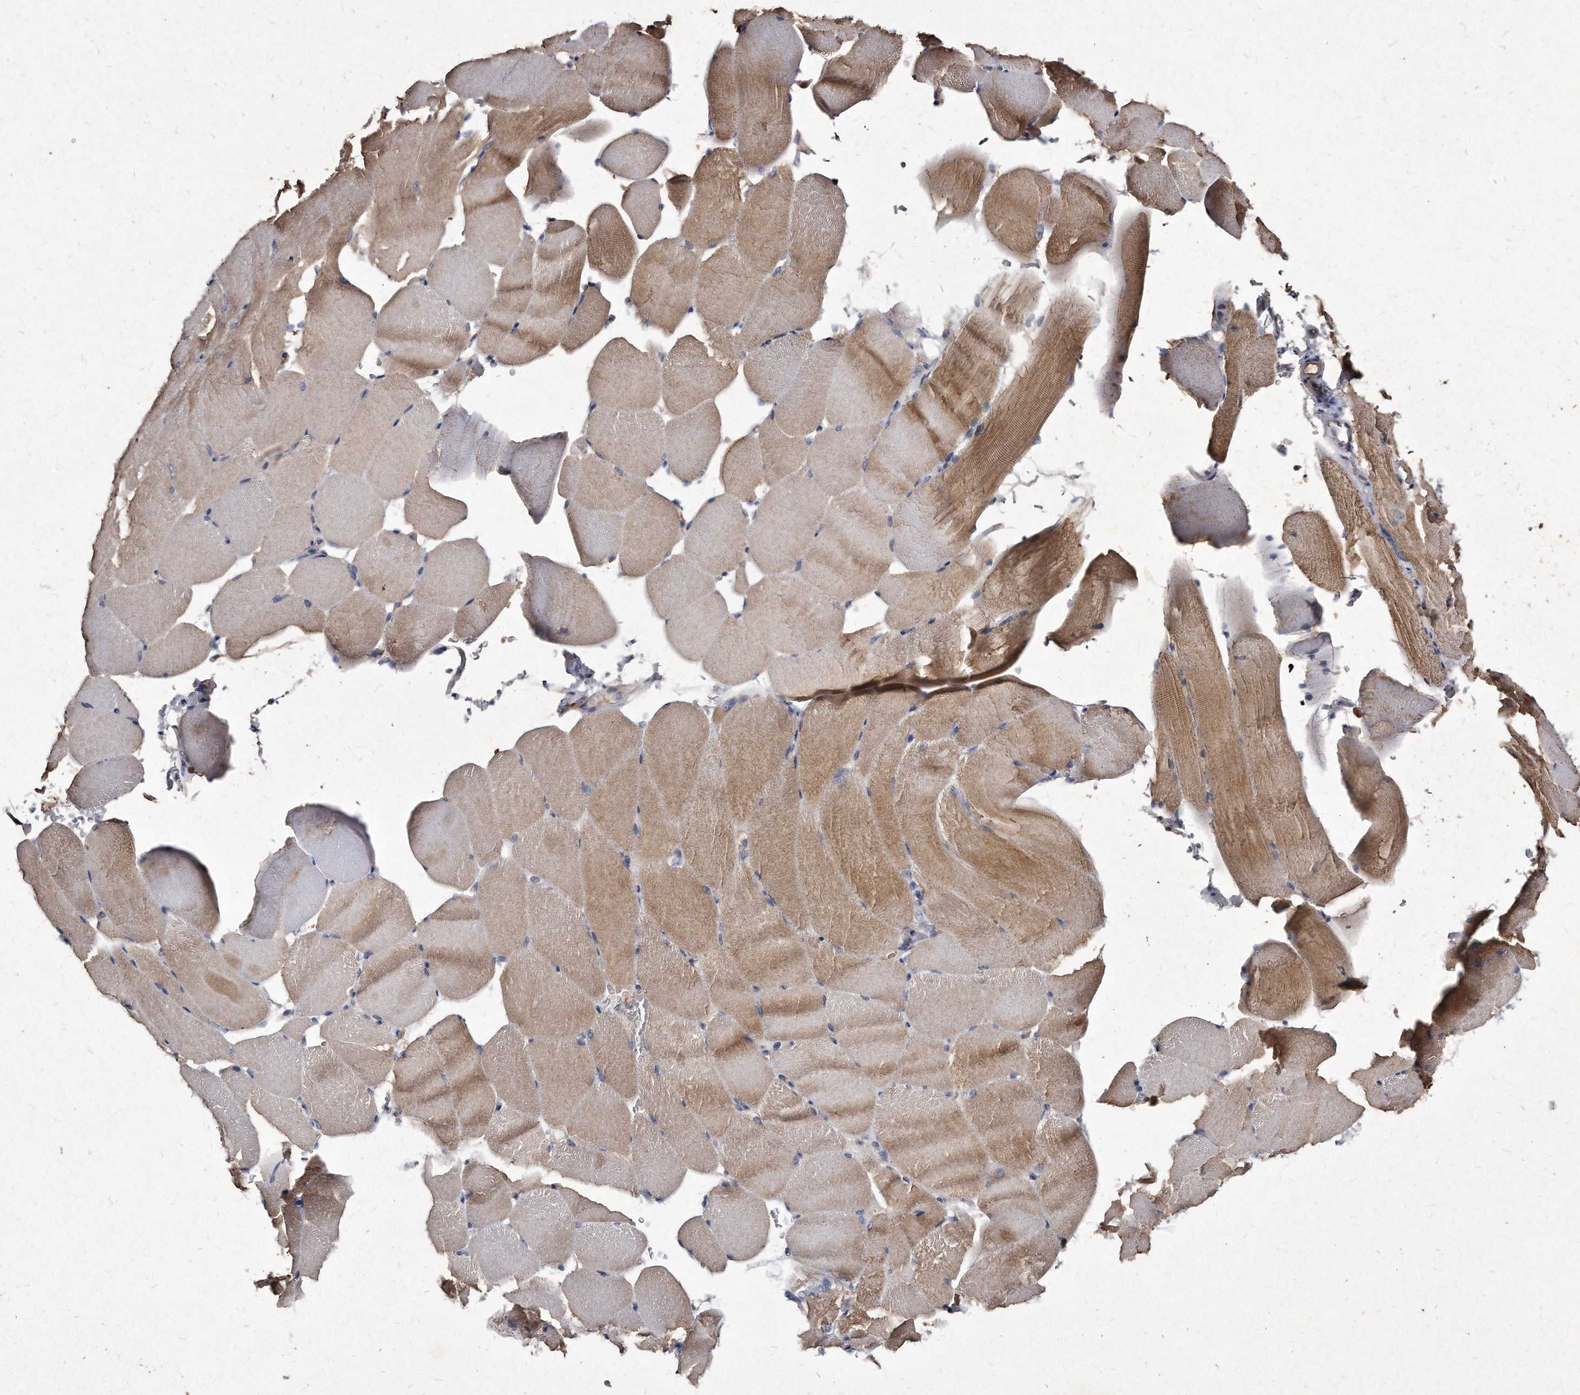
{"staining": {"intensity": "moderate", "quantity": "25%-75%", "location": "cytoplasmic/membranous"}, "tissue": "skeletal muscle", "cell_type": "Myocytes", "image_type": "normal", "snomed": [{"axis": "morphology", "description": "Normal tissue, NOS"}, {"axis": "topography", "description": "Skeletal muscle"}, {"axis": "topography", "description": "Parathyroid gland"}], "caption": "Myocytes exhibit moderate cytoplasmic/membranous staining in approximately 25%-75% of cells in normal skeletal muscle.", "gene": "KLHDC3", "patient": {"sex": "female", "age": 37}}